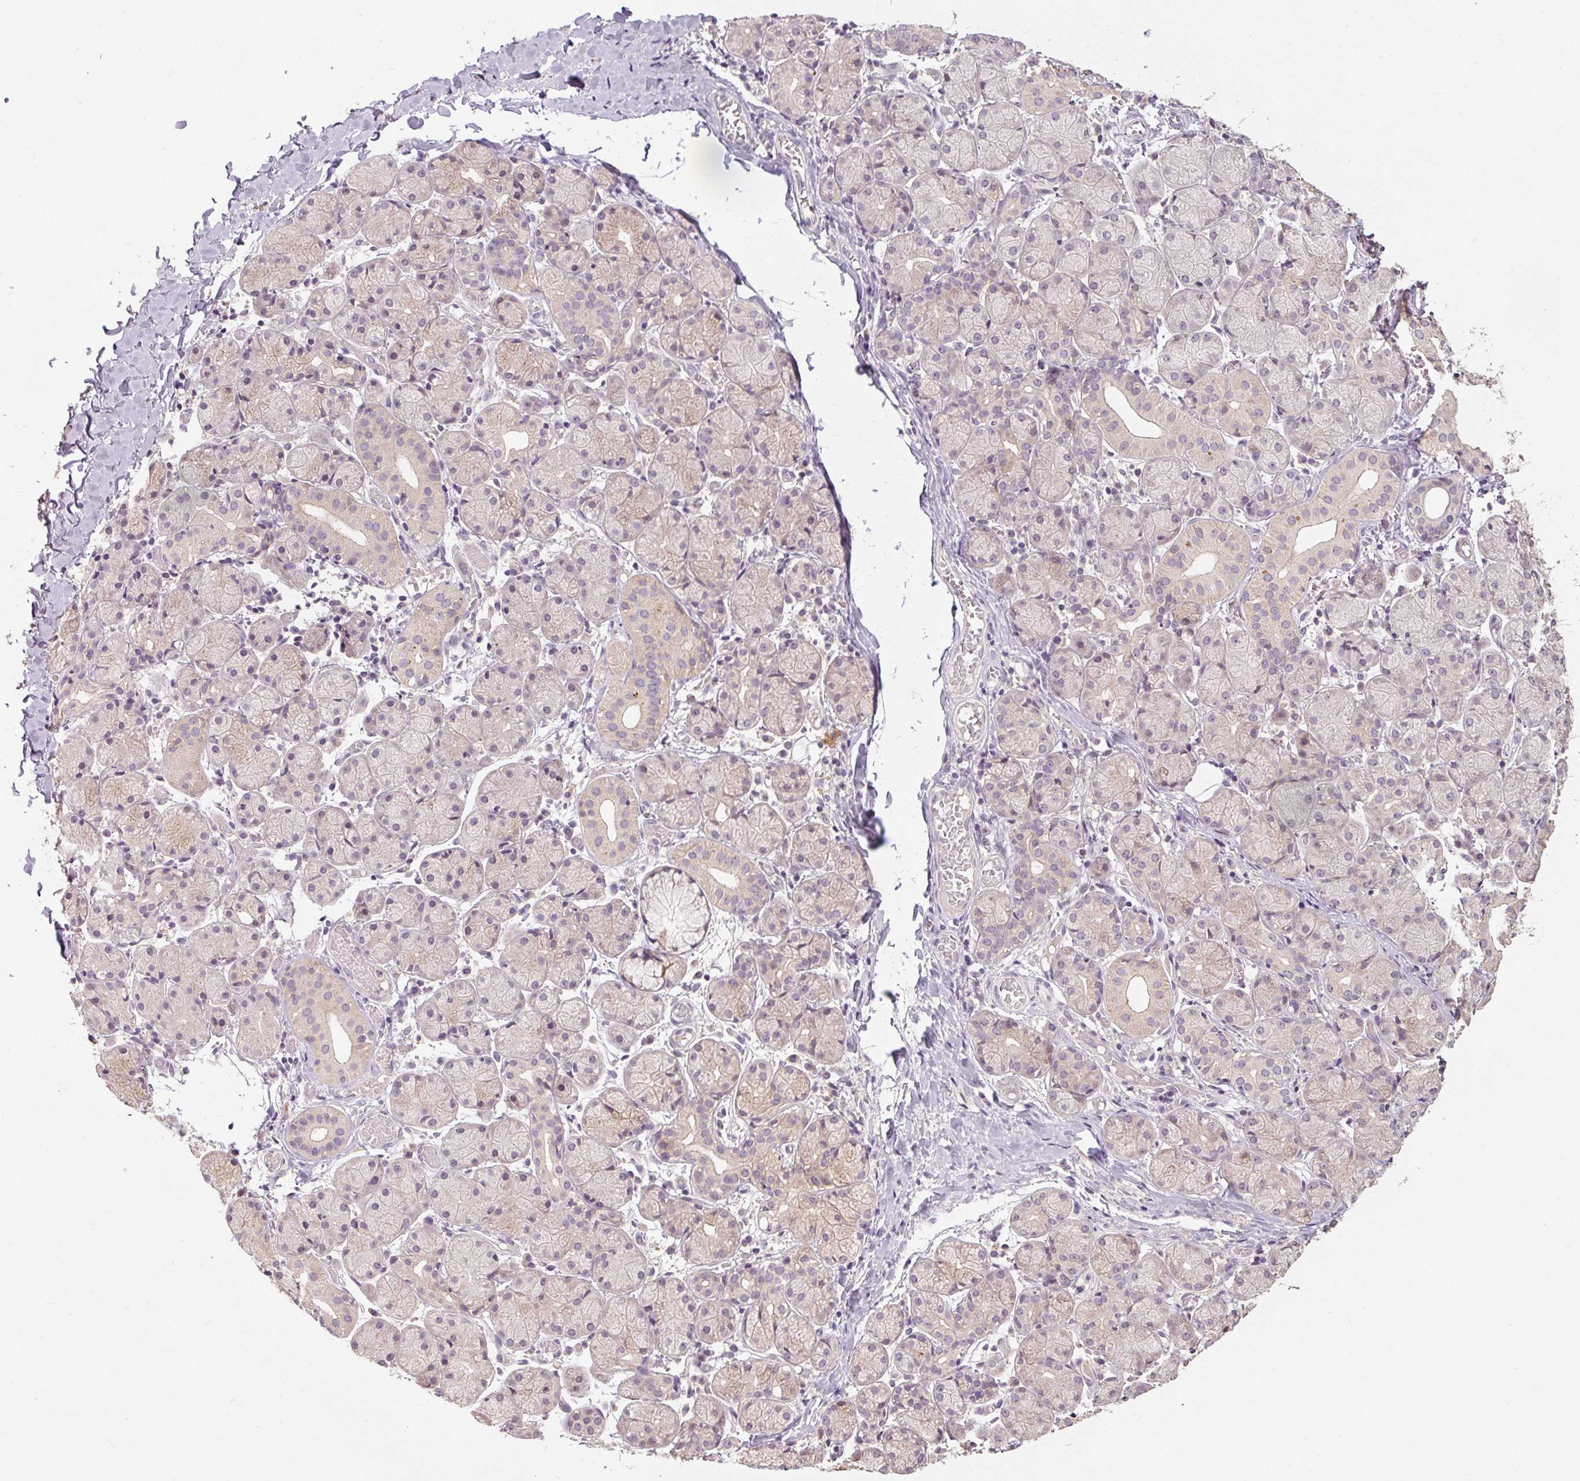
{"staining": {"intensity": "weak", "quantity": "<25%", "location": "cytoplasmic/membranous"}, "tissue": "salivary gland", "cell_type": "Glandular cells", "image_type": "normal", "snomed": [{"axis": "morphology", "description": "Normal tissue, NOS"}, {"axis": "topography", "description": "Salivary gland"}], "caption": "Benign salivary gland was stained to show a protein in brown. There is no significant expression in glandular cells. (IHC, brightfield microscopy, high magnification).", "gene": "CFAP65", "patient": {"sex": "female", "age": 24}}